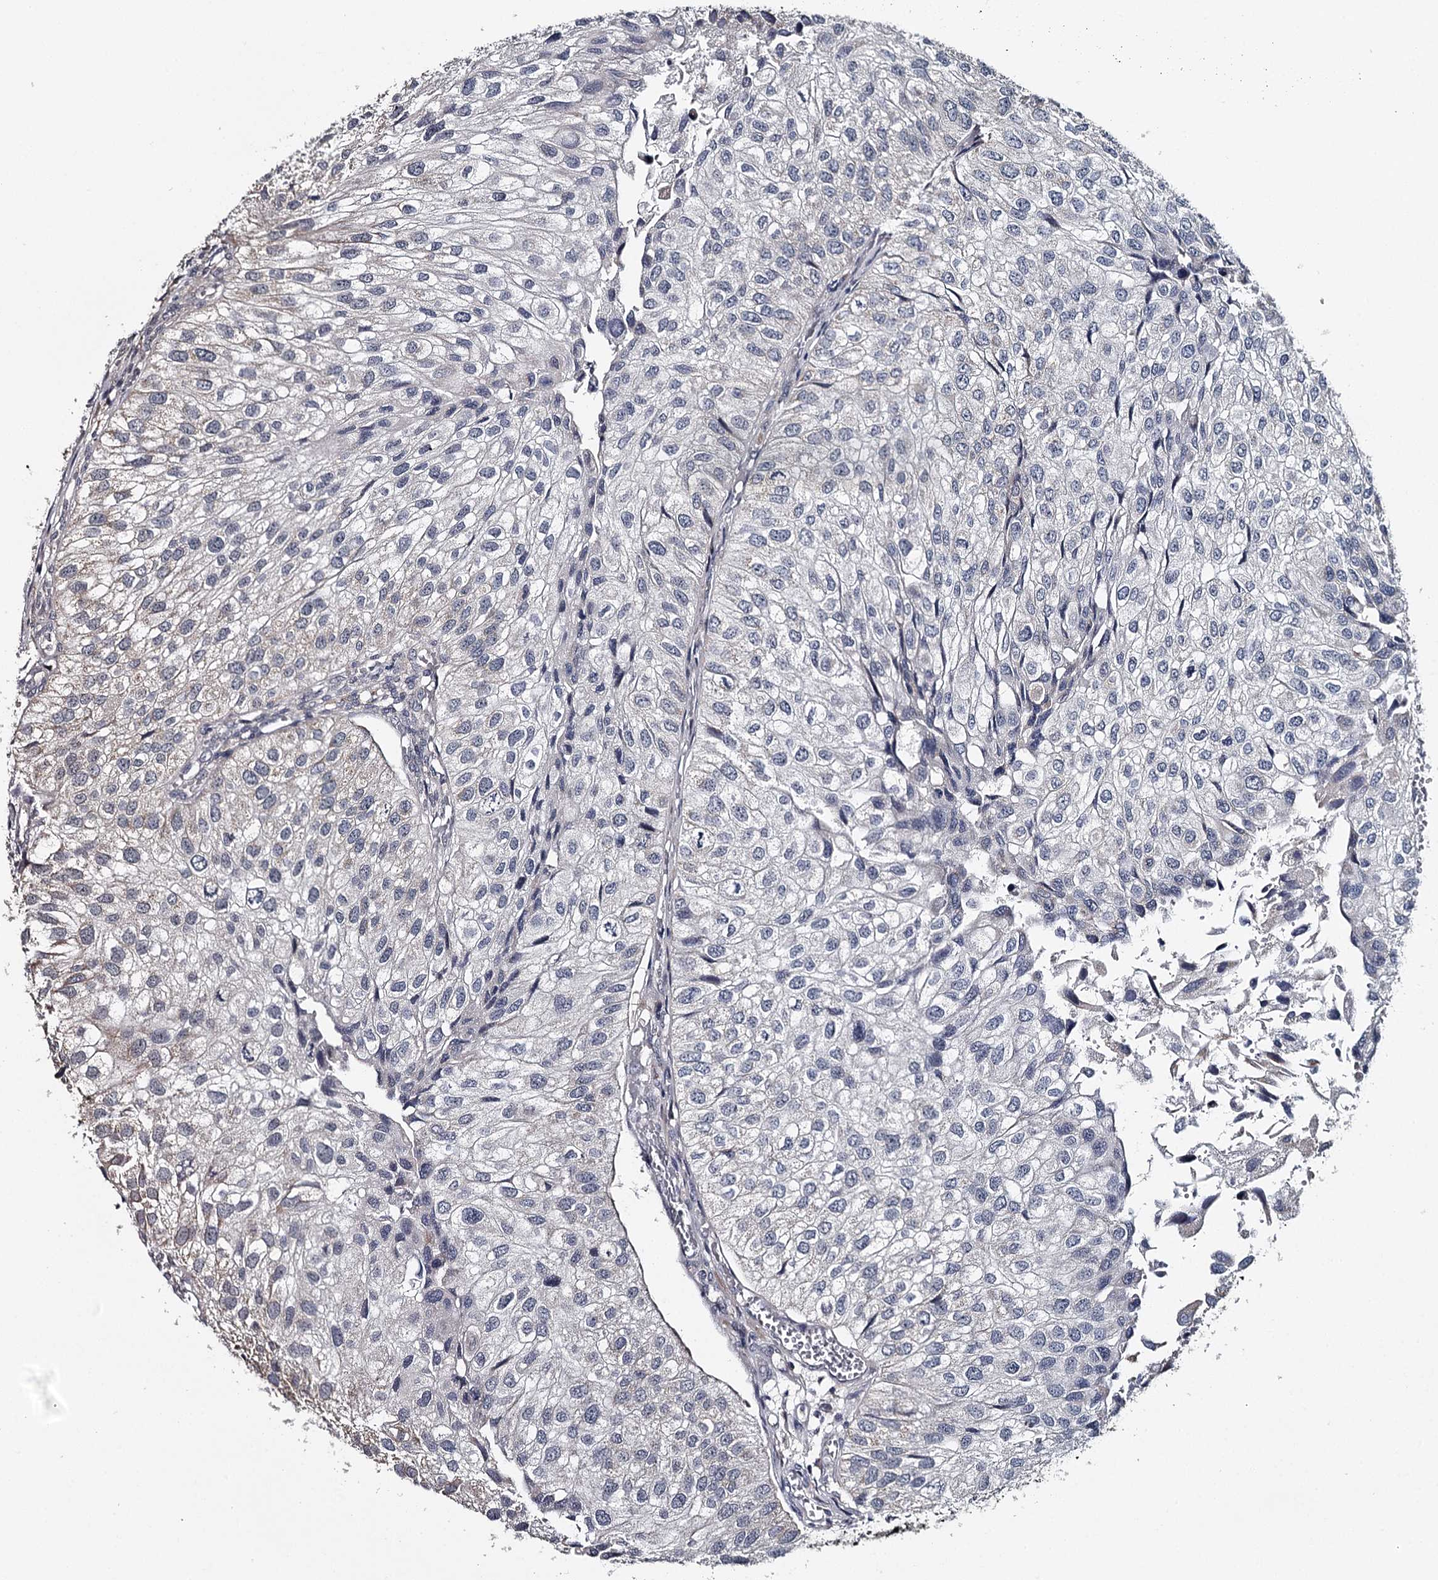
{"staining": {"intensity": "negative", "quantity": "none", "location": "none"}, "tissue": "urothelial cancer", "cell_type": "Tumor cells", "image_type": "cancer", "snomed": [{"axis": "morphology", "description": "Urothelial carcinoma, Low grade"}, {"axis": "topography", "description": "Urinary bladder"}], "caption": "Immunohistochemistry (IHC) of urothelial carcinoma (low-grade) shows no positivity in tumor cells.", "gene": "GTSF1", "patient": {"sex": "female", "age": 89}}